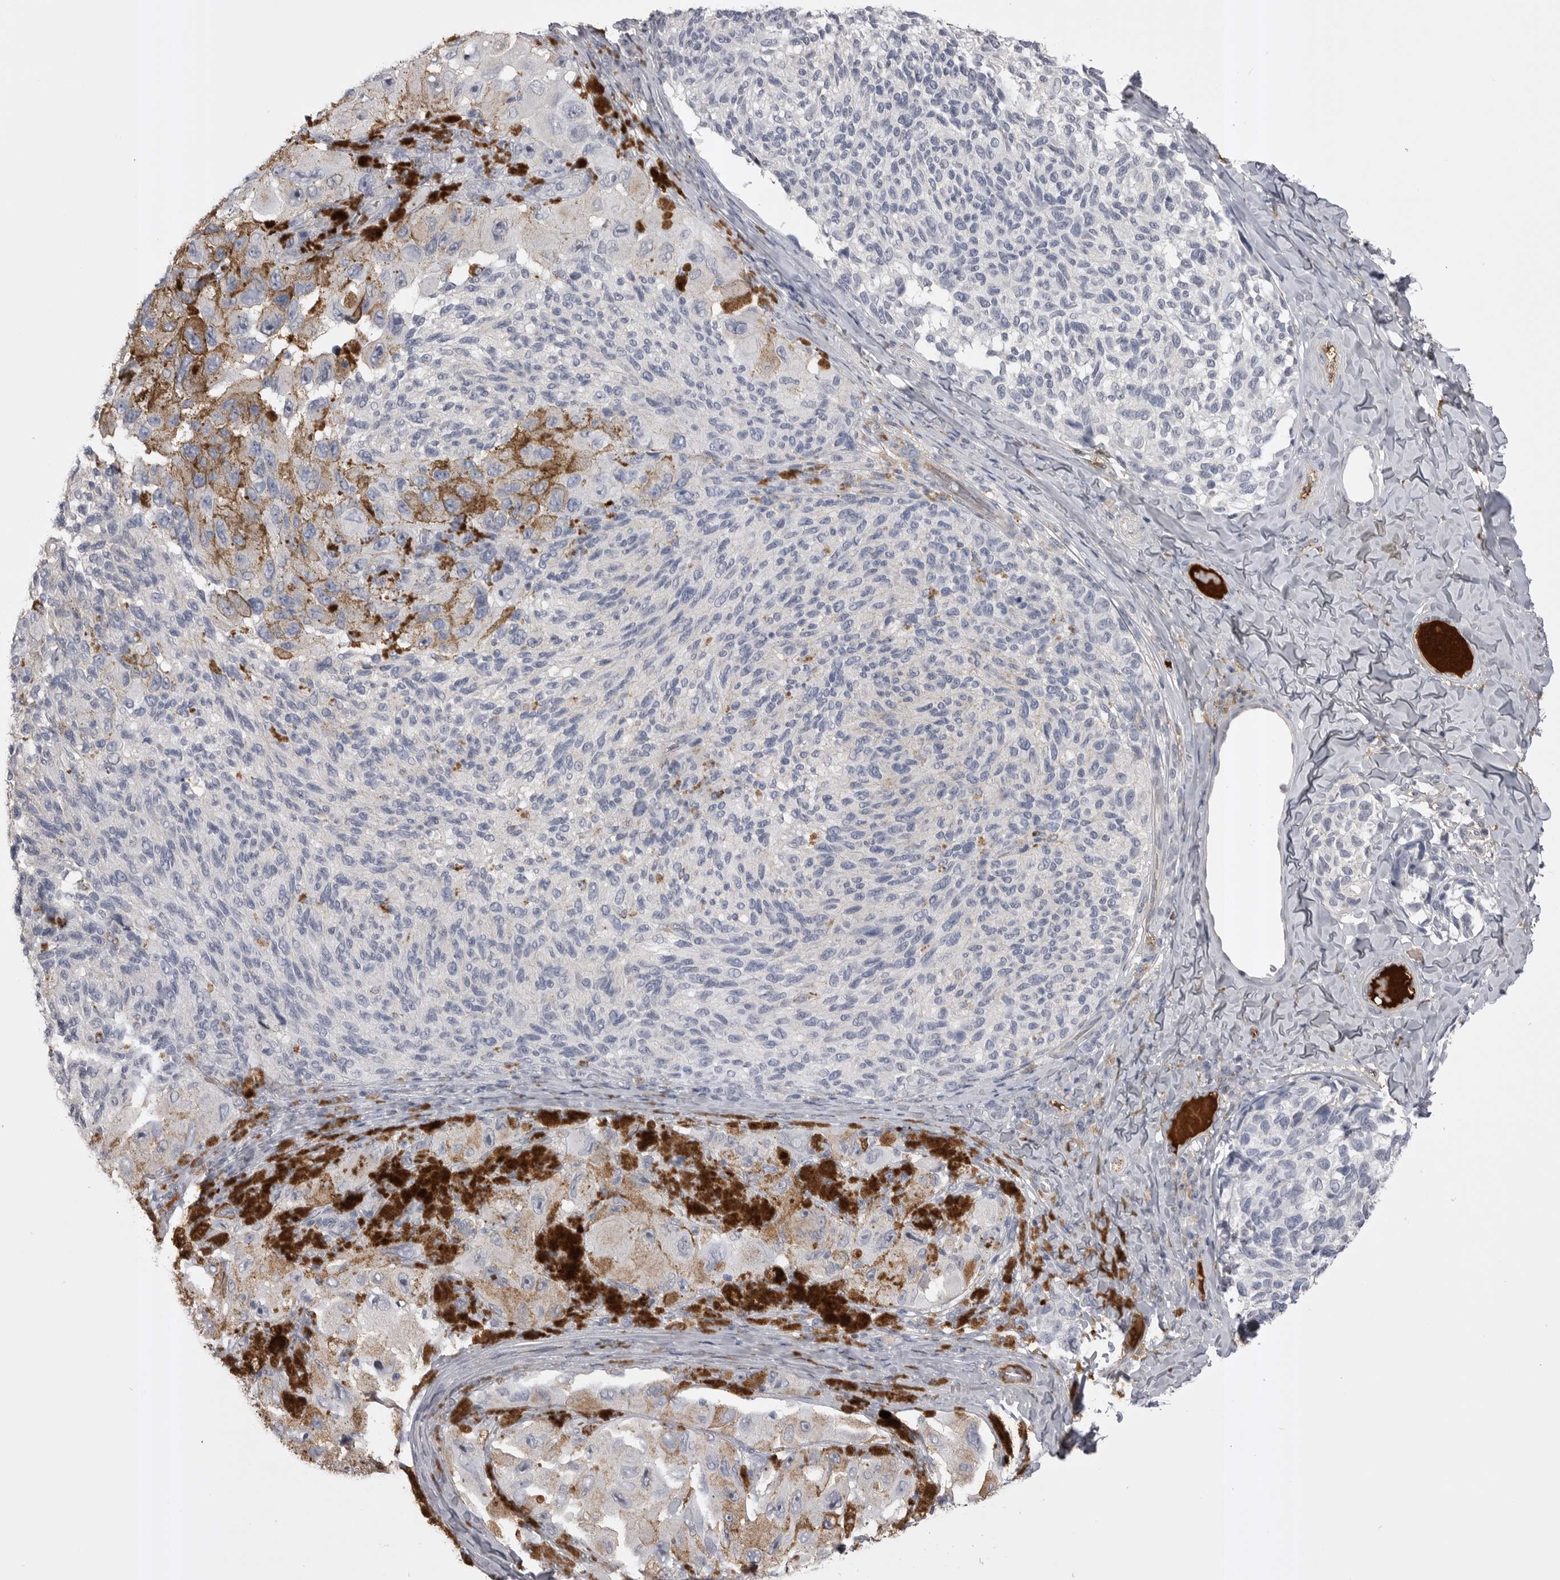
{"staining": {"intensity": "negative", "quantity": "none", "location": "none"}, "tissue": "melanoma", "cell_type": "Tumor cells", "image_type": "cancer", "snomed": [{"axis": "morphology", "description": "Malignant melanoma, NOS"}, {"axis": "topography", "description": "Skin"}], "caption": "High magnification brightfield microscopy of malignant melanoma stained with DAB (brown) and counterstained with hematoxylin (blue): tumor cells show no significant expression. The staining is performed using DAB brown chromogen with nuclei counter-stained in using hematoxylin.", "gene": "AHSG", "patient": {"sex": "female", "age": 73}}